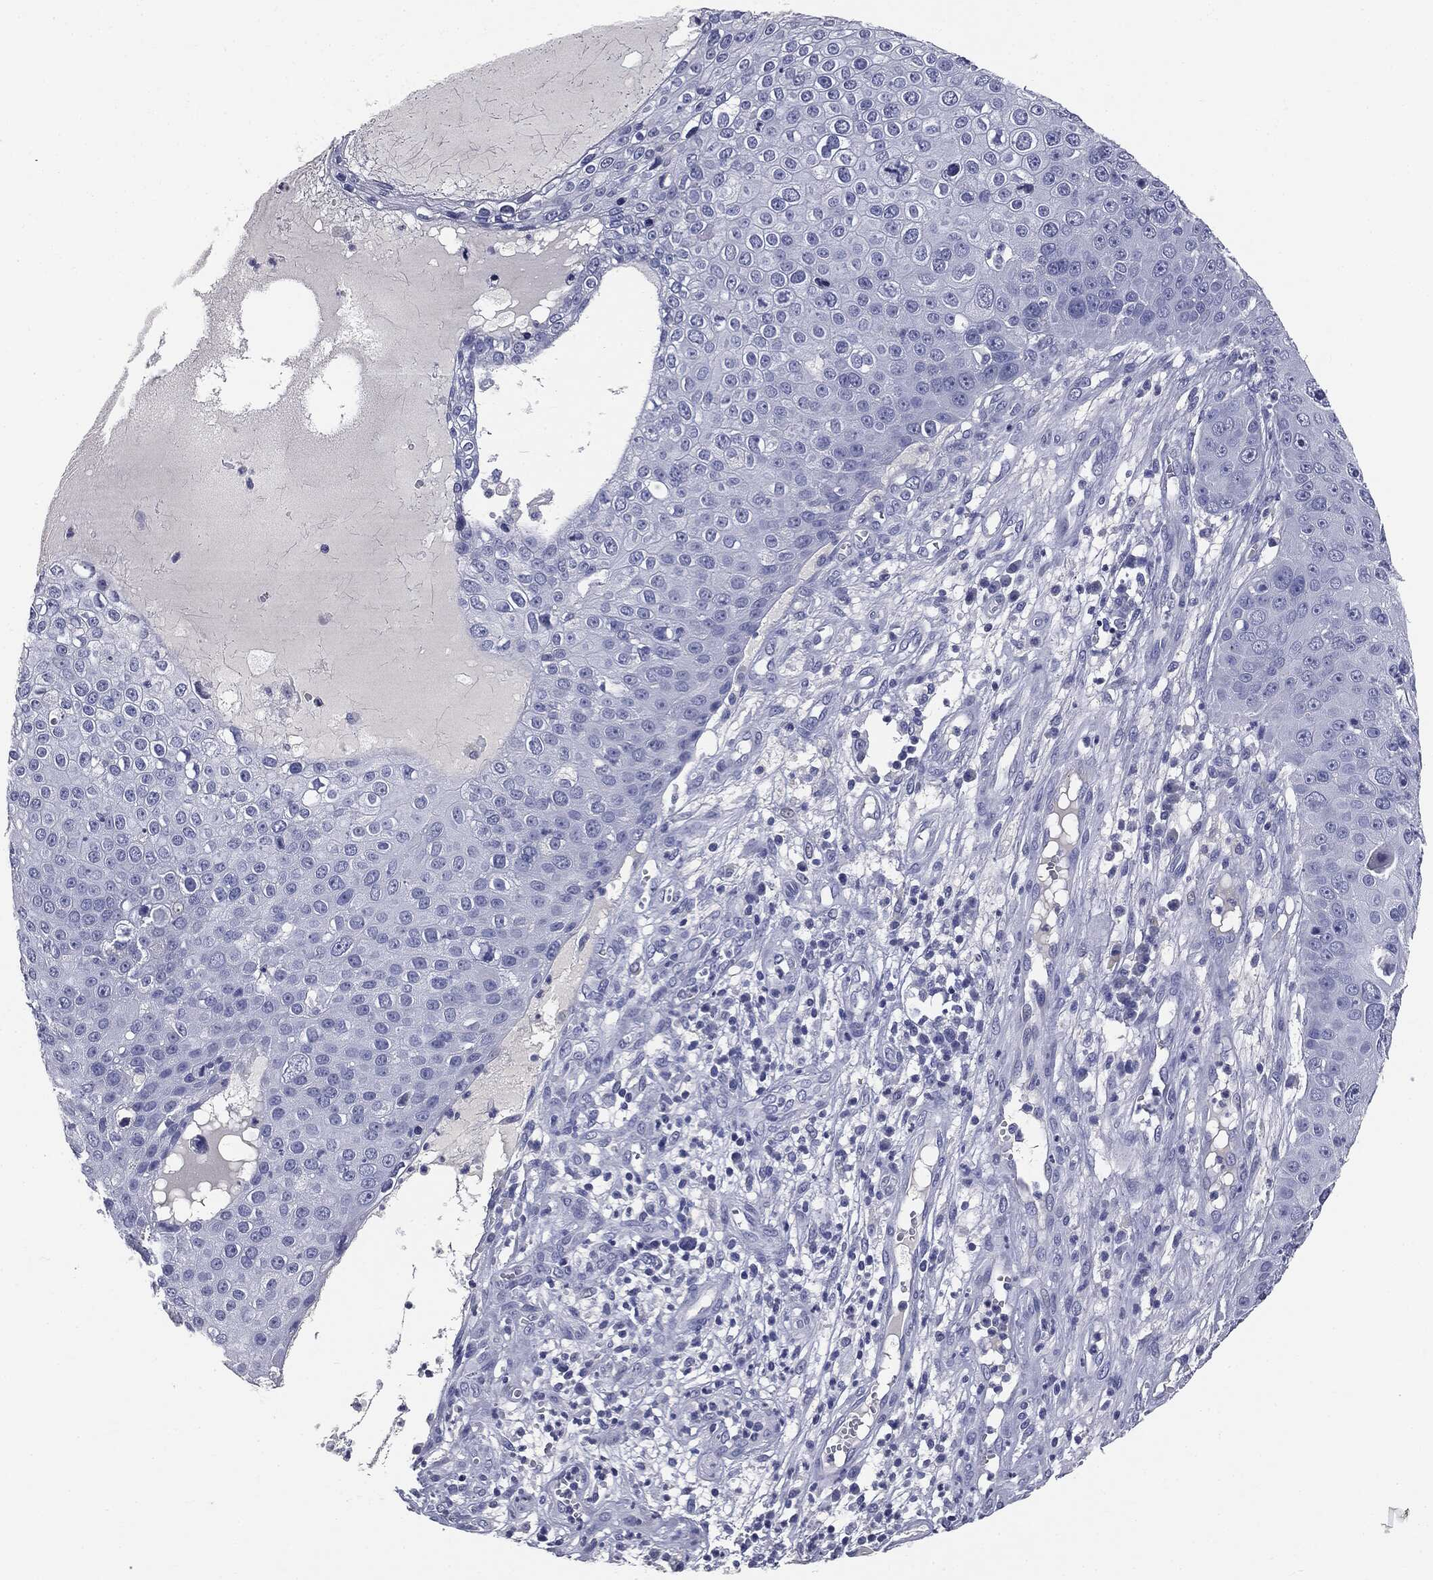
{"staining": {"intensity": "negative", "quantity": "none", "location": "none"}, "tissue": "skin cancer", "cell_type": "Tumor cells", "image_type": "cancer", "snomed": [{"axis": "morphology", "description": "Squamous cell carcinoma, NOS"}, {"axis": "topography", "description": "Skin"}], "caption": "Tumor cells are negative for brown protein staining in skin squamous cell carcinoma.", "gene": "AFP", "patient": {"sex": "male", "age": 71}}